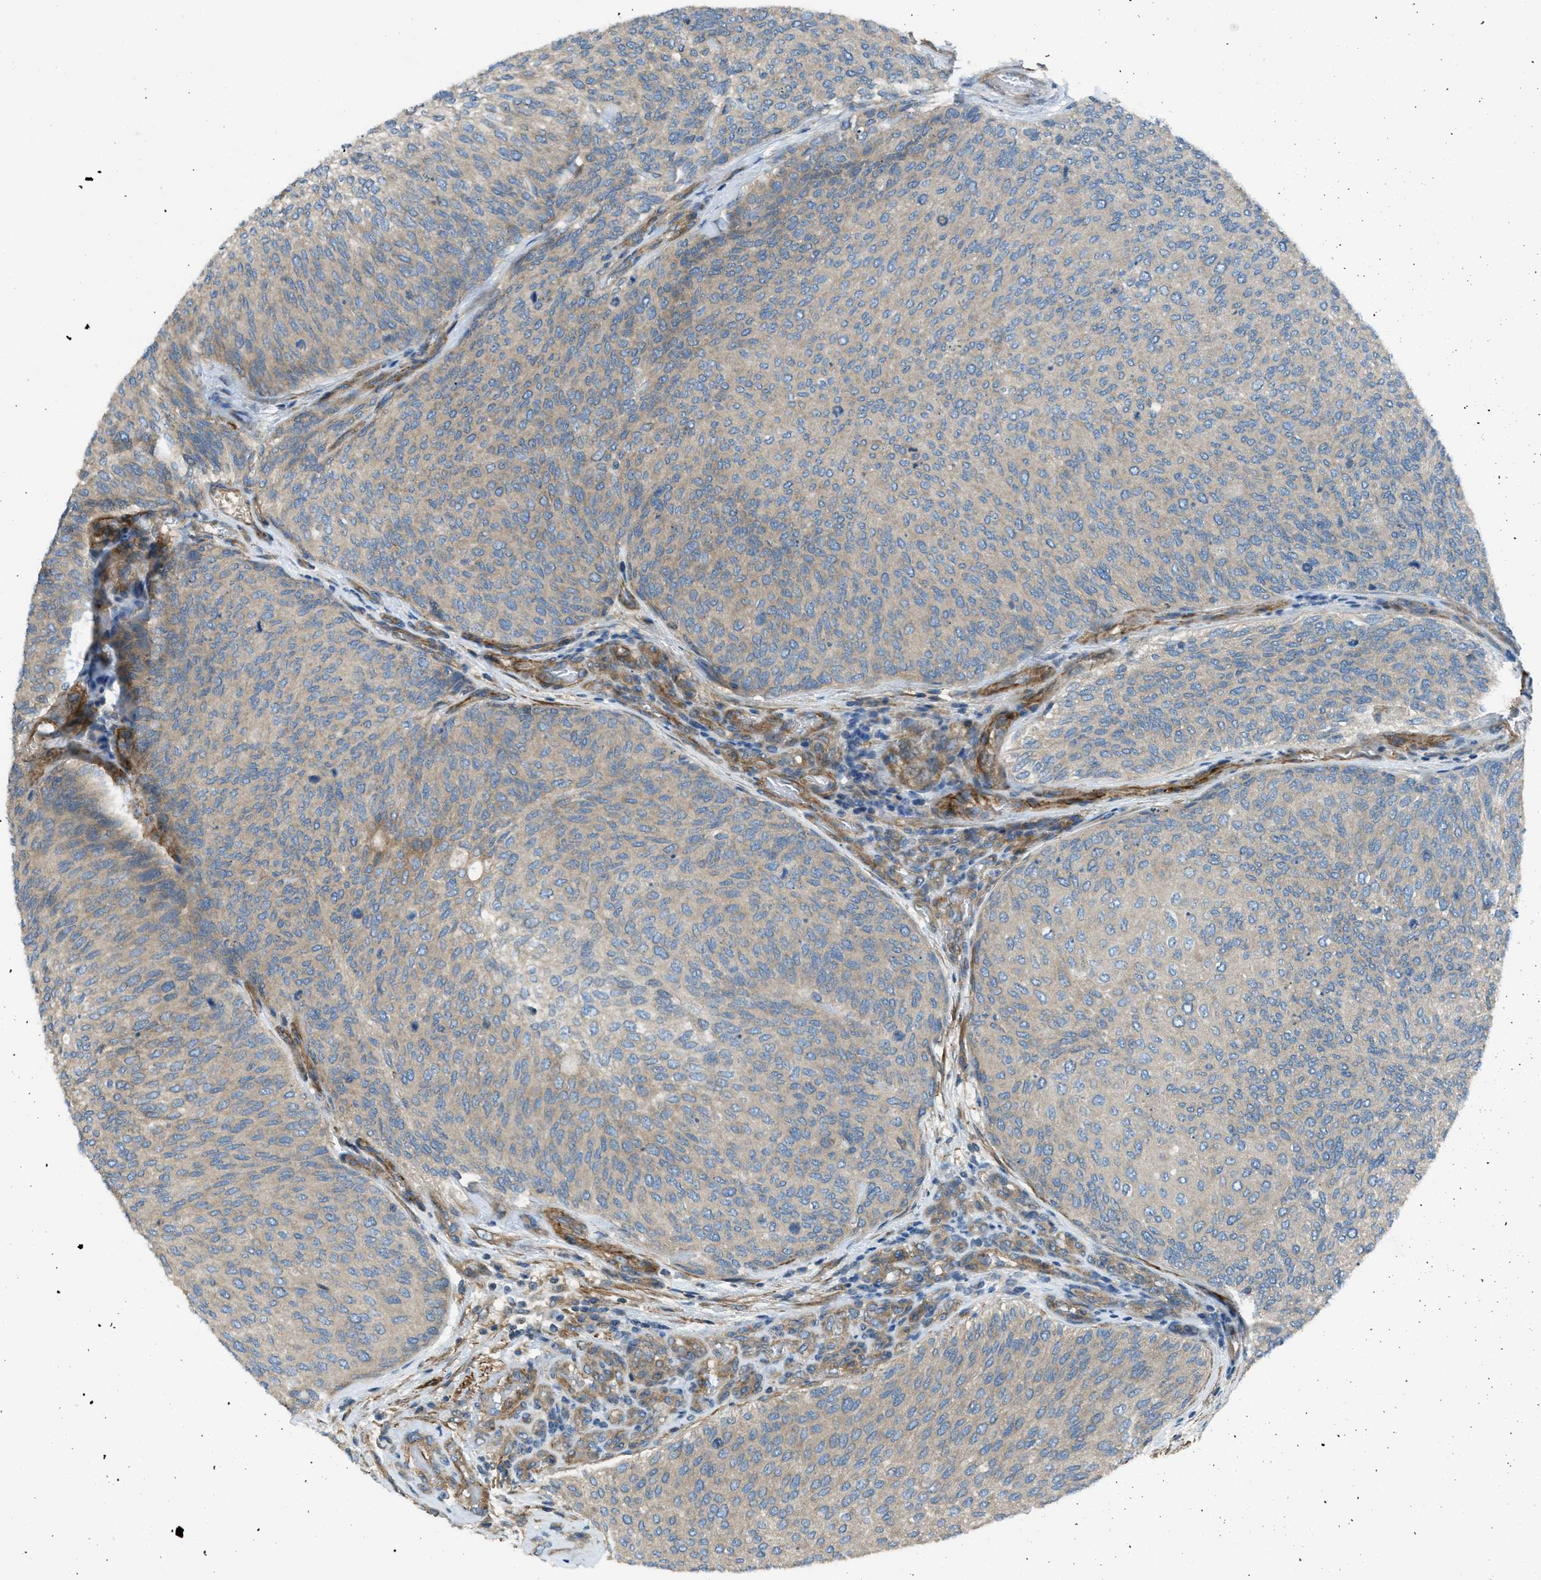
{"staining": {"intensity": "weak", "quantity": ">75%", "location": "cytoplasmic/membranous"}, "tissue": "urothelial cancer", "cell_type": "Tumor cells", "image_type": "cancer", "snomed": [{"axis": "morphology", "description": "Urothelial carcinoma, Low grade"}, {"axis": "topography", "description": "Urinary bladder"}], "caption": "IHC staining of urothelial cancer, which reveals low levels of weak cytoplasmic/membranous positivity in approximately >75% of tumor cells indicating weak cytoplasmic/membranous protein expression. The staining was performed using DAB (brown) for protein detection and nuclei were counterstained in hematoxylin (blue).", "gene": "VEZT", "patient": {"sex": "female", "age": 79}}